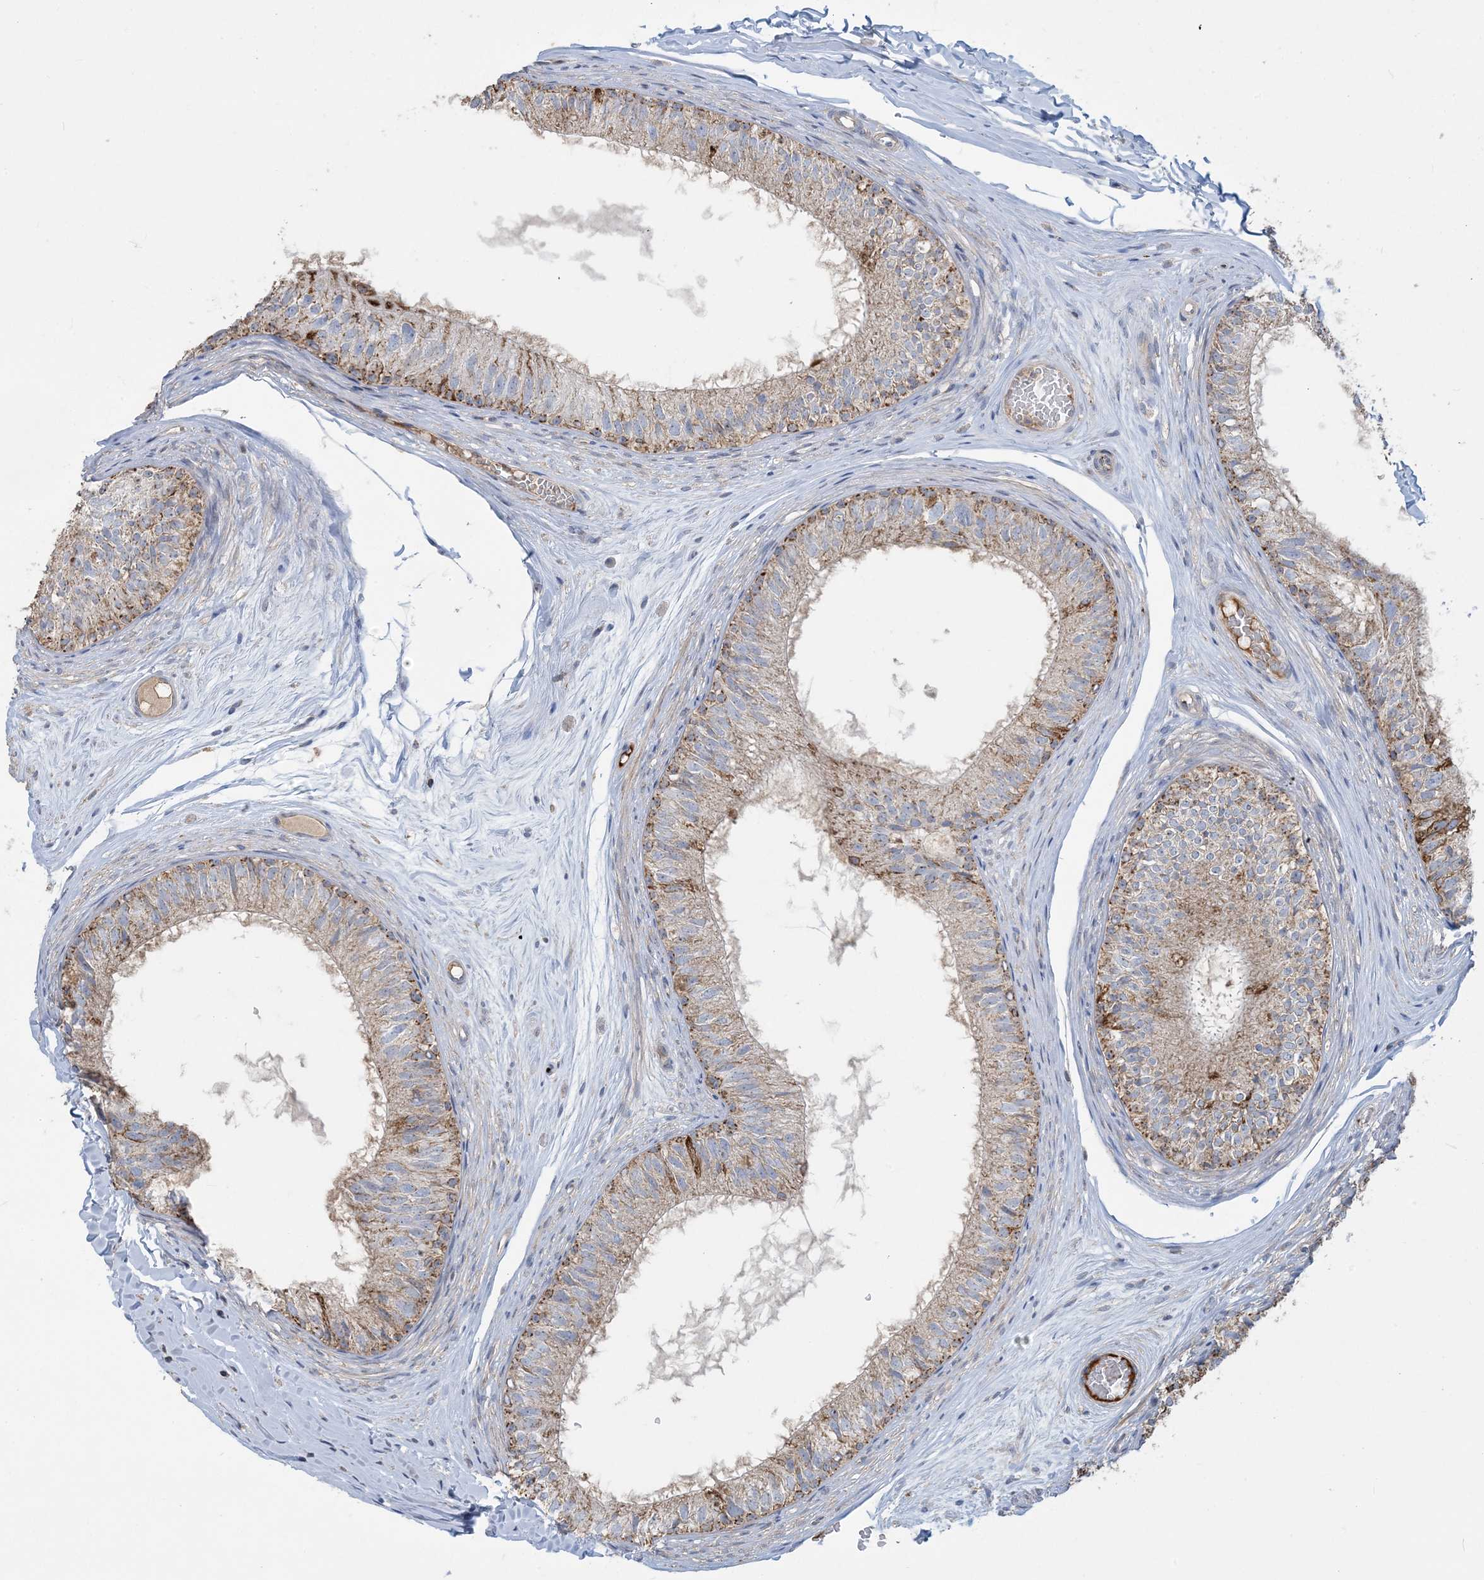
{"staining": {"intensity": "moderate", "quantity": "25%-75%", "location": "cytoplasmic/membranous"}, "tissue": "epididymis", "cell_type": "Glandular cells", "image_type": "normal", "snomed": [{"axis": "morphology", "description": "Normal tissue, NOS"}, {"axis": "morphology", "description": "Seminoma in situ"}, {"axis": "topography", "description": "Testis"}, {"axis": "topography", "description": "Epididymis"}], "caption": "Normal epididymis displays moderate cytoplasmic/membranous expression in about 25%-75% of glandular cells (brown staining indicates protein expression, while blue staining denotes nuclei)..", "gene": "ECHDC1", "patient": {"sex": "male", "age": 28}}